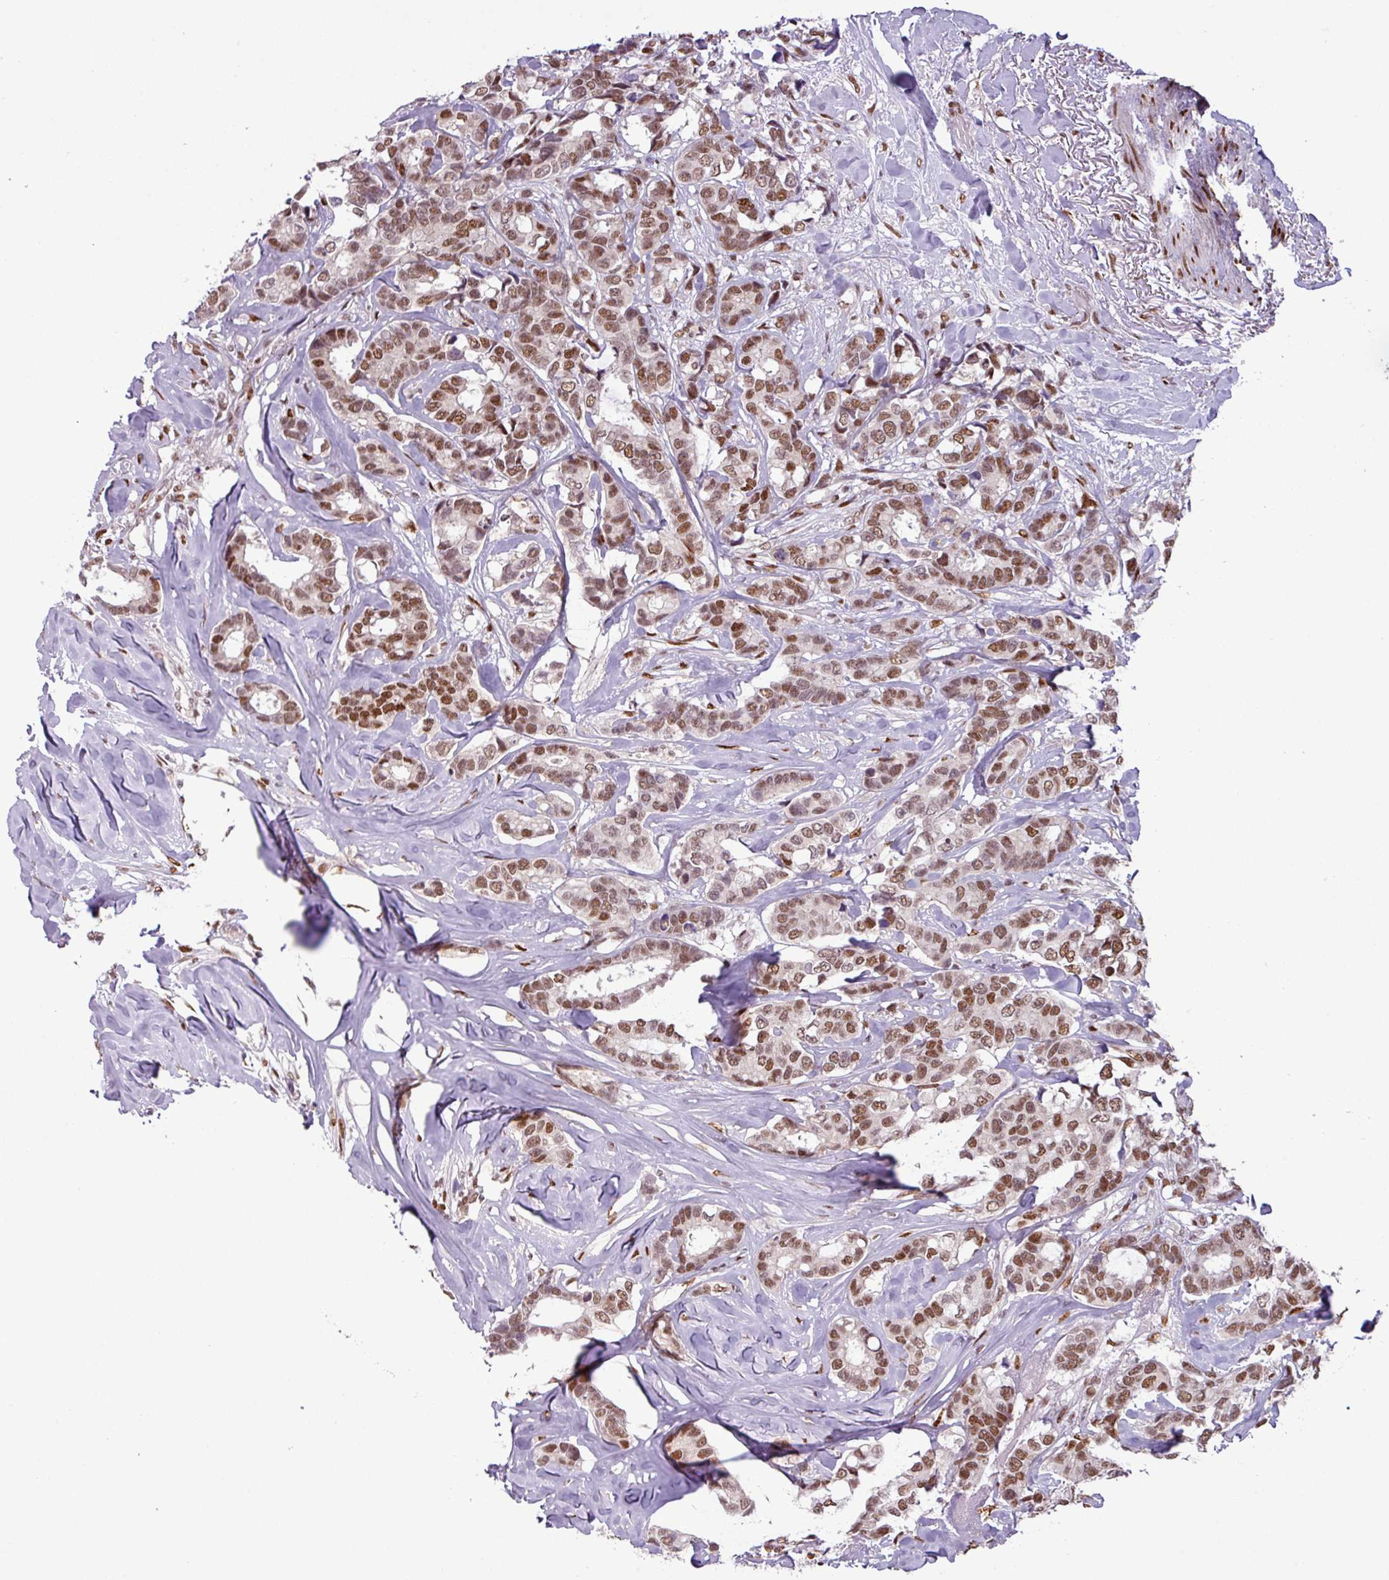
{"staining": {"intensity": "moderate", "quantity": ">75%", "location": "nuclear"}, "tissue": "breast cancer", "cell_type": "Tumor cells", "image_type": "cancer", "snomed": [{"axis": "morphology", "description": "Duct carcinoma"}, {"axis": "topography", "description": "Breast"}], "caption": "A photomicrograph of human breast cancer stained for a protein reveals moderate nuclear brown staining in tumor cells. The protein of interest is shown in brown color, while the nuclei are stained blue.", "gene": "IRF2BPL", "patient": {"sex": "female", "age": 87}}